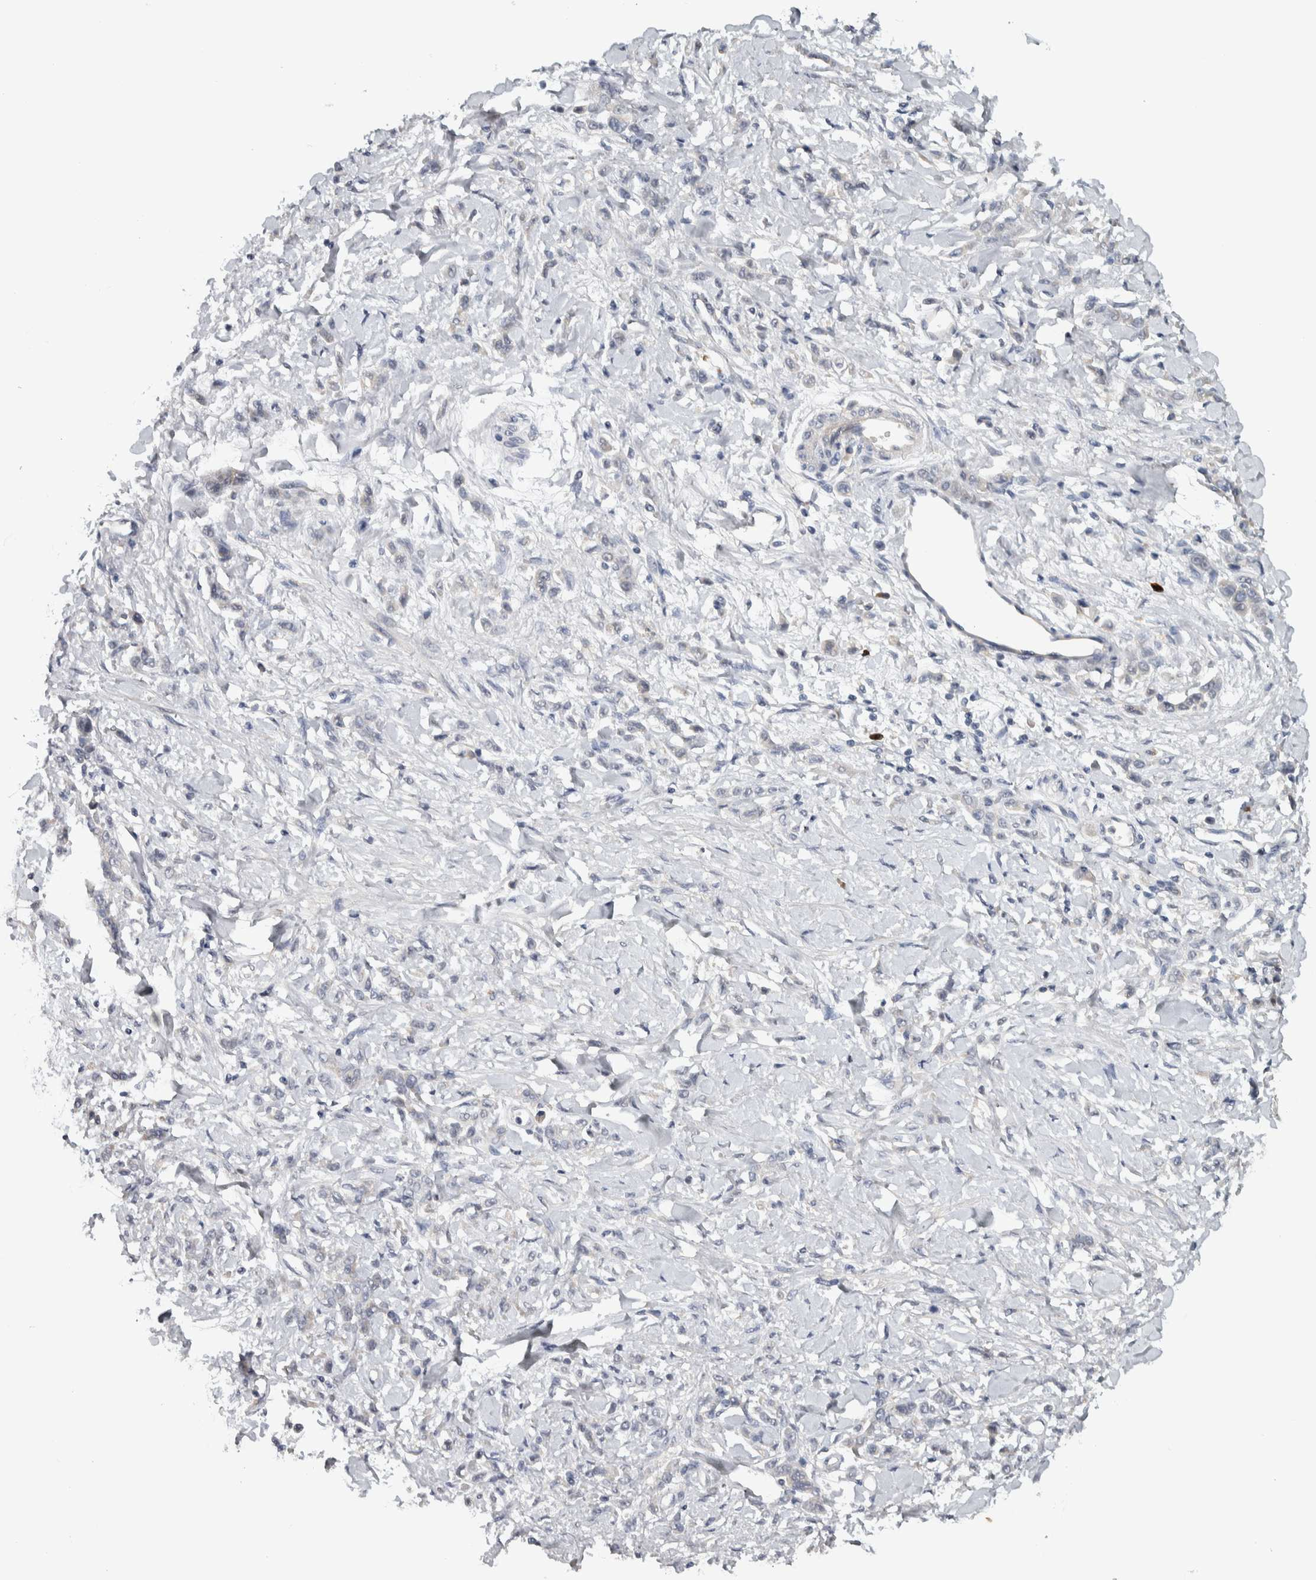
{"staining": {"intensity": "negative", "quantity": "none", "location": "none"}, "tissue": "stomach cancer", "cell_type": "Tumor cells", "image_type": "cancer", "snomed": [{"axis": "morphology", "description": "Normal tissue, NOS"}, {"axis": "morphology", "description": "Adenocarcinoma, NOS"}, {"axis": "topography", "description": "Stomach"}], "caption": "Adenocarcinoma (stomach) was stained to show a protein in brown. There is no significant positivity in tumor cells.", "gene": "ADPRM", "patient": {"sex": "male", "age": 82}}